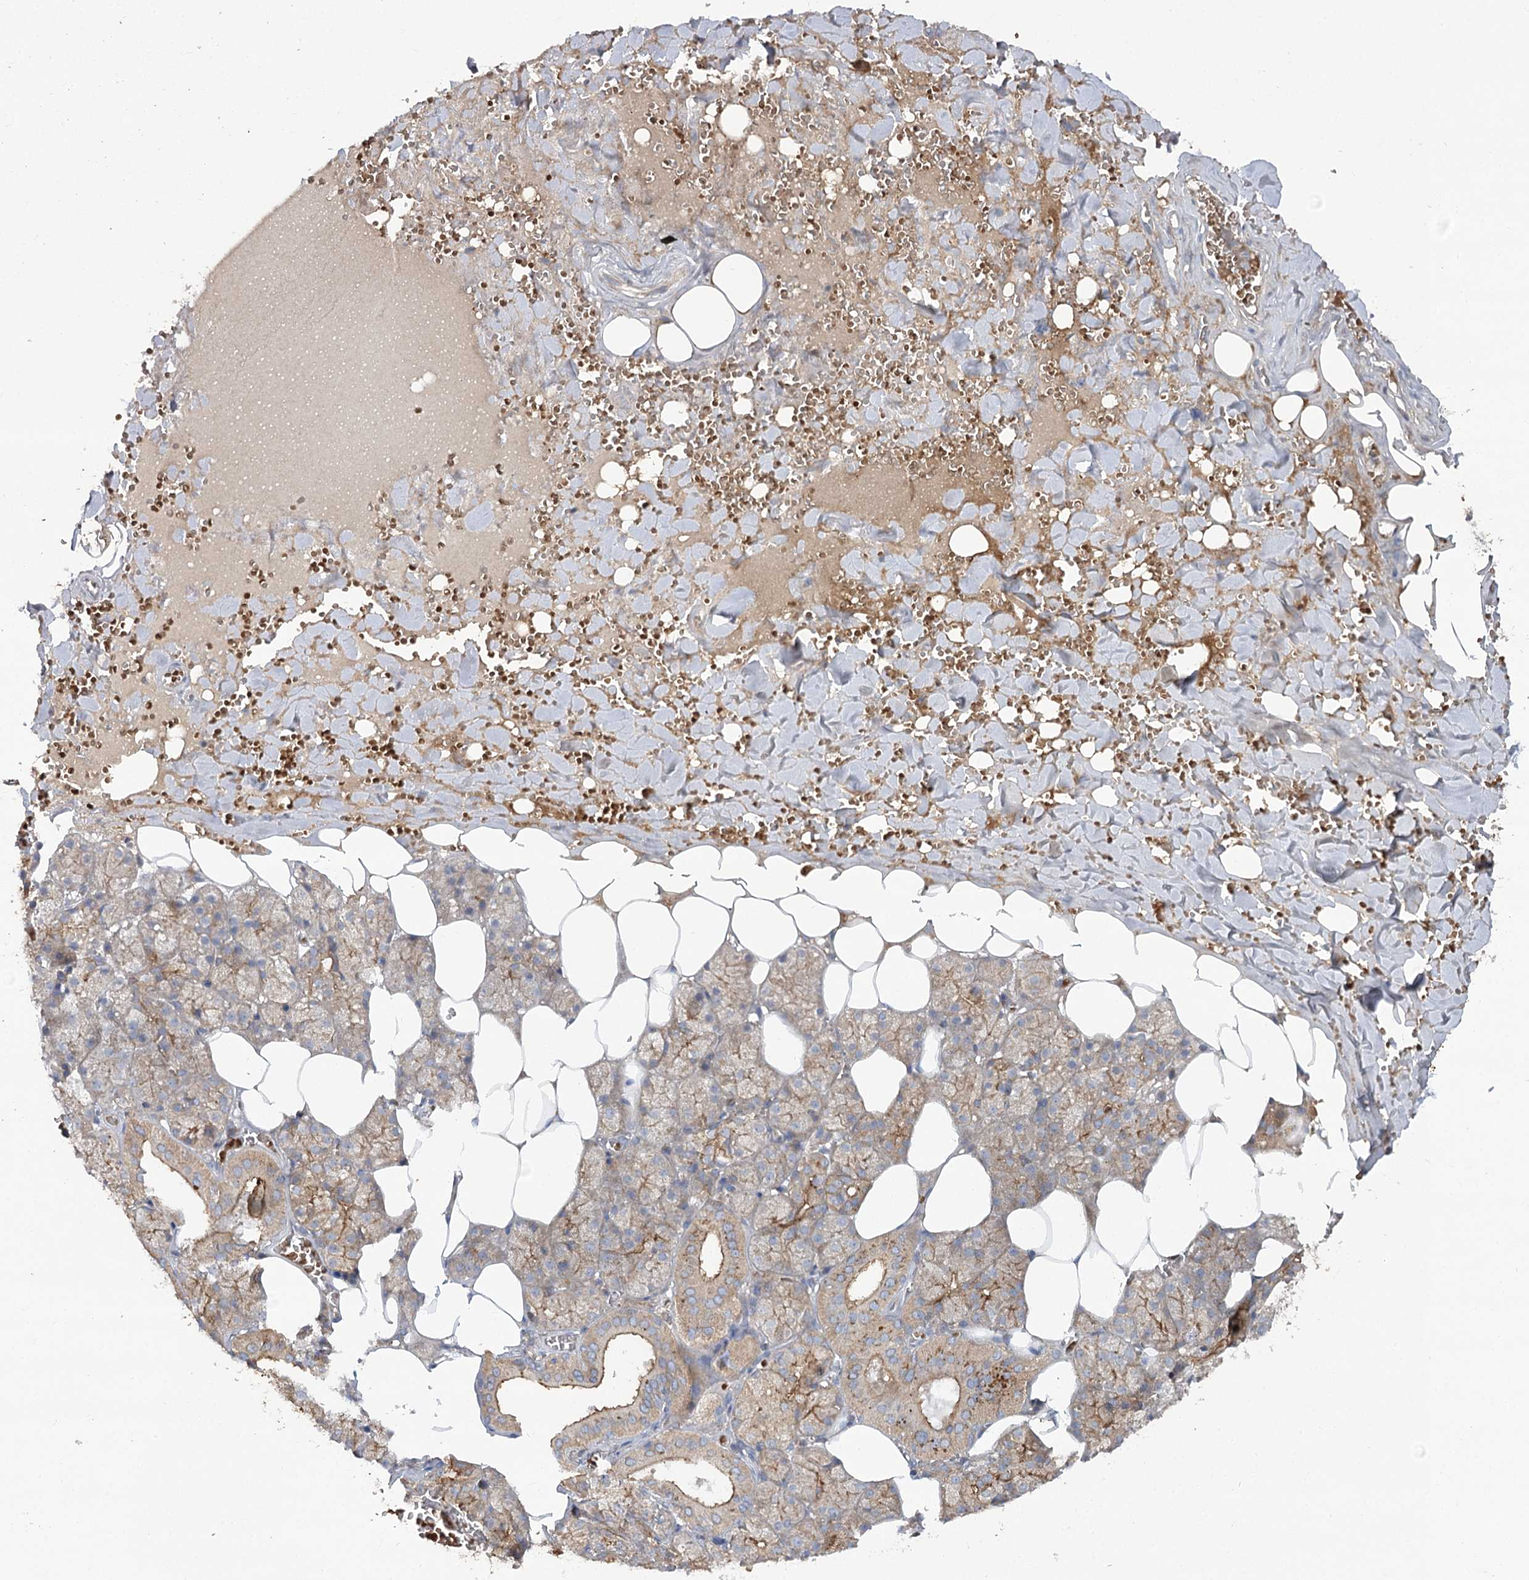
{"staining": {"intensity": "strong", "quantity": "25%-75%", "location": "cytoplasmic/membranous"}, "tissue": "salivary gland", "cell_type": "Glandular cells", "image_type": "normal", "snomed": [{"axis": "morphology", "description": "Normal tissue, NOS"}, {"axis": "topography", "description": "Salivary gland"}], "caption": "Strong cytoplasmic/membranous staining is appreciated in approximately 25%-75% of glandular cells in normal salivary gland.", "gene": "KIAA0825", "patient": {"sex": "male", "age": 62}}